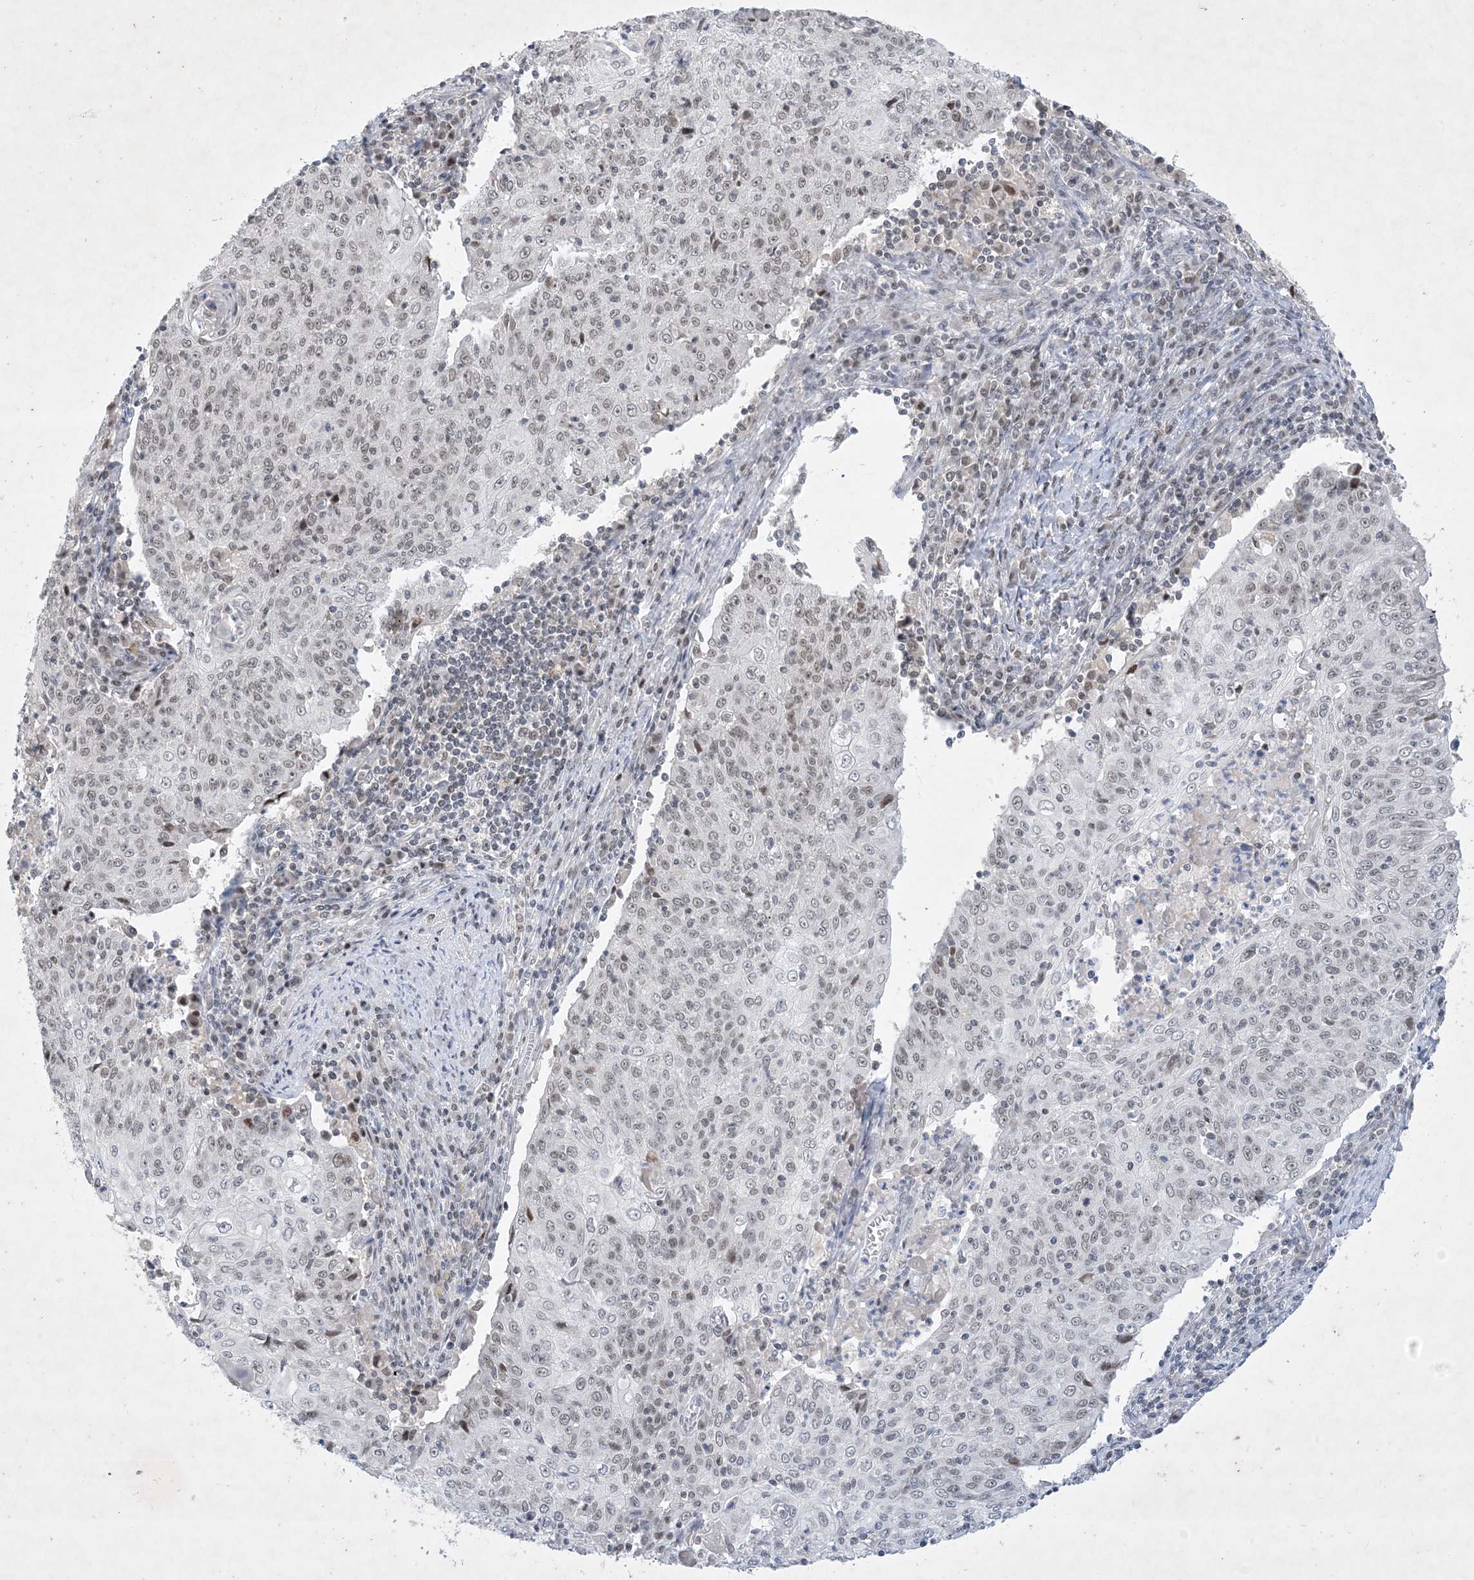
{"staining": {"intensity": "weak", "quantity": ">75%", "location": "nuclear"}, "tissue": "cervical cancer", "cell_type": "Tumor cells", "image_type": "cancer", "snomed": [{"axis": "morphology", "description": "Squamous cell carcinoma, NOS"}, {"axis": "topography", "description": "Cervix"}], "caption": "Cervical squamous cell carcinoma stained with DAB immunohistochemistry reveals low levels of weak nuclear expression in about >75% of tumor cells. (DAB = brown stain, brightfield microscopy at high magnification).", "gene": "ZNF674", "patient": {"sex": "female", "age": 48}}